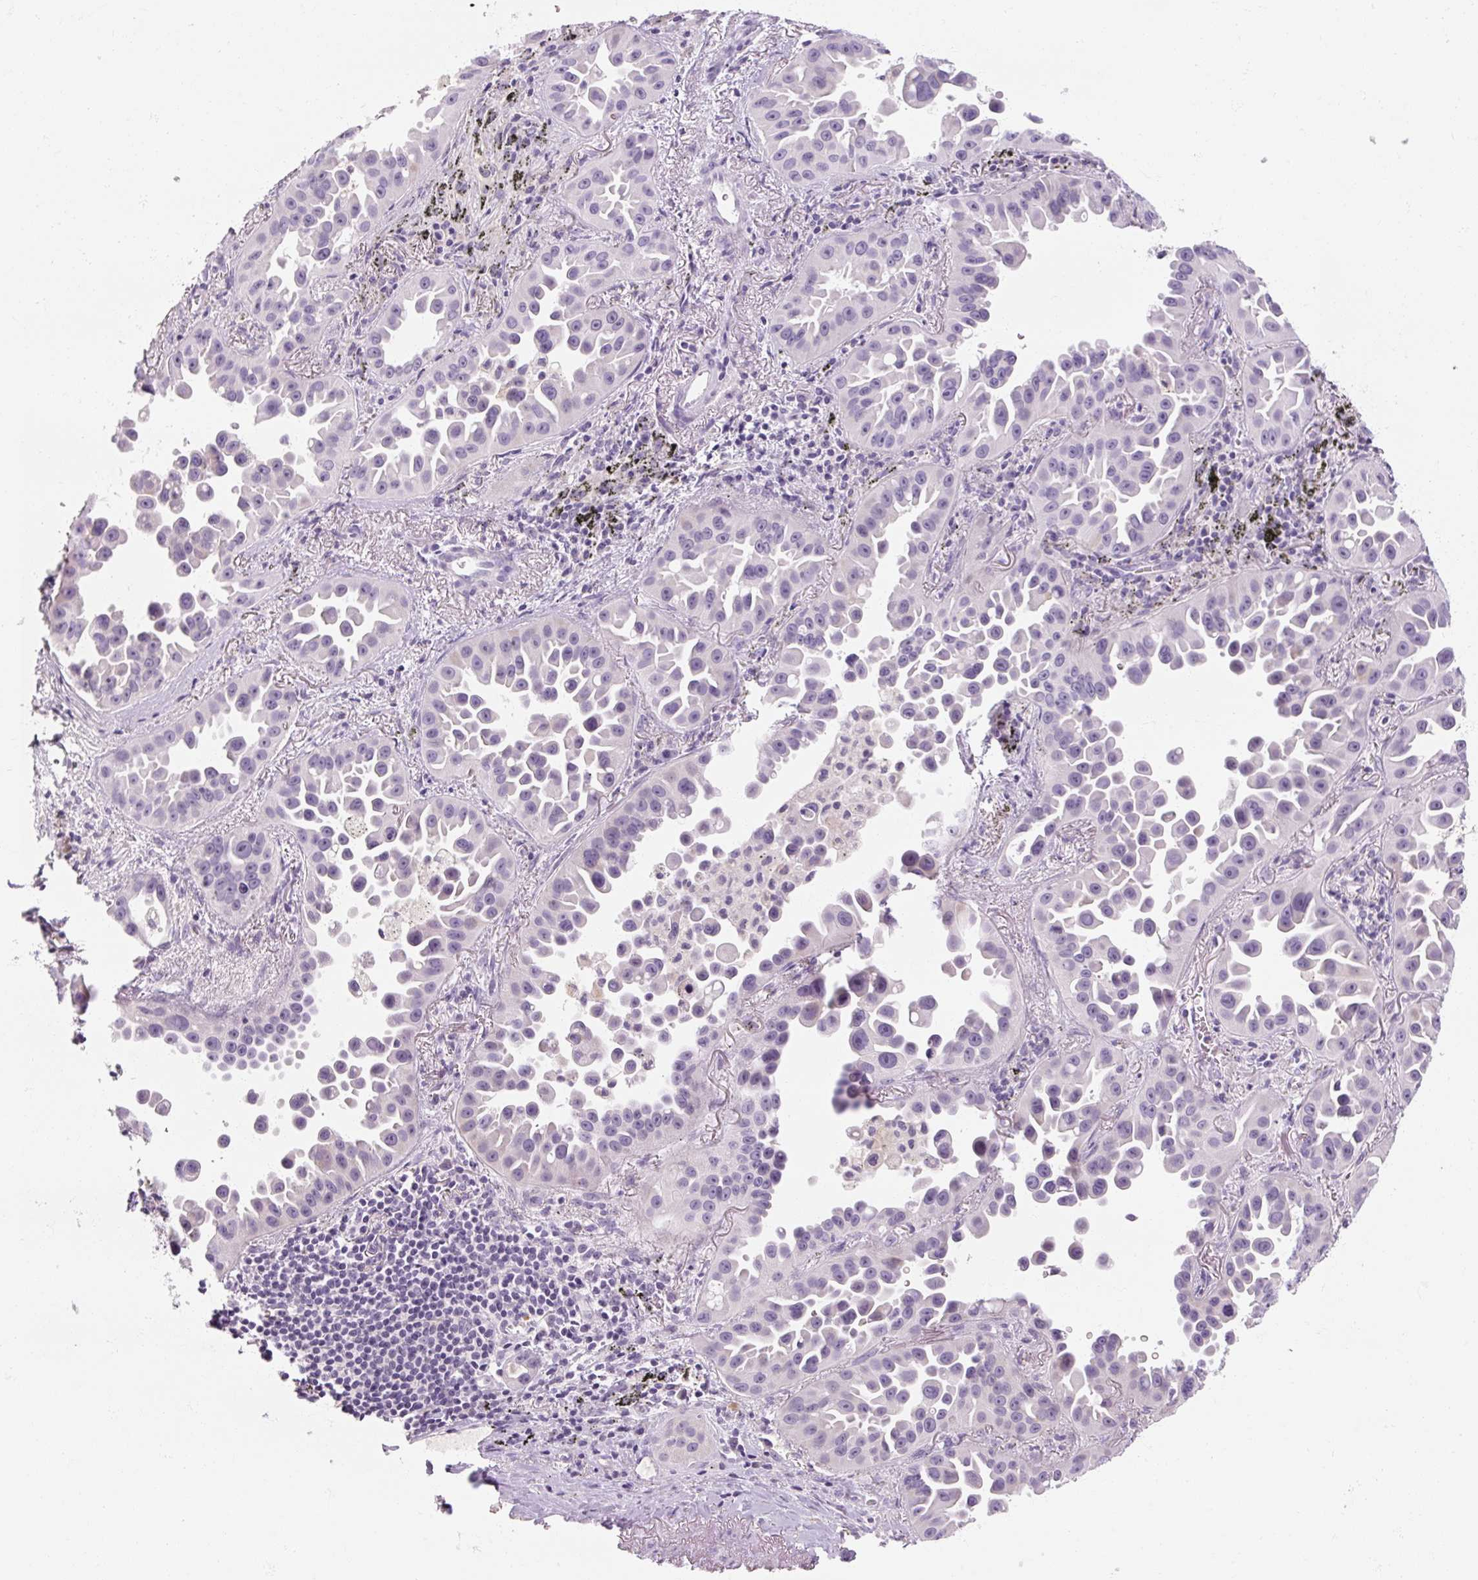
{"staining": {"intensity": "negative", "quantity": "none", "location": "none"}, "tissue": "lung cancer", "cell_type": "Tumor cells", "image_type": "cancer", "snomed": [{"axis": "morphology", "description": "Adenocarcinoma, NOS"}, {"axis": "topography", "description": "Lung"}], "caption": "A histopathology image of adenocarcinoma (lung) stained for a protein demonstrates no brown staining in tumor cells.", "gene": "NFE2L3", "patient": {"sex": "male", "age": 68}}